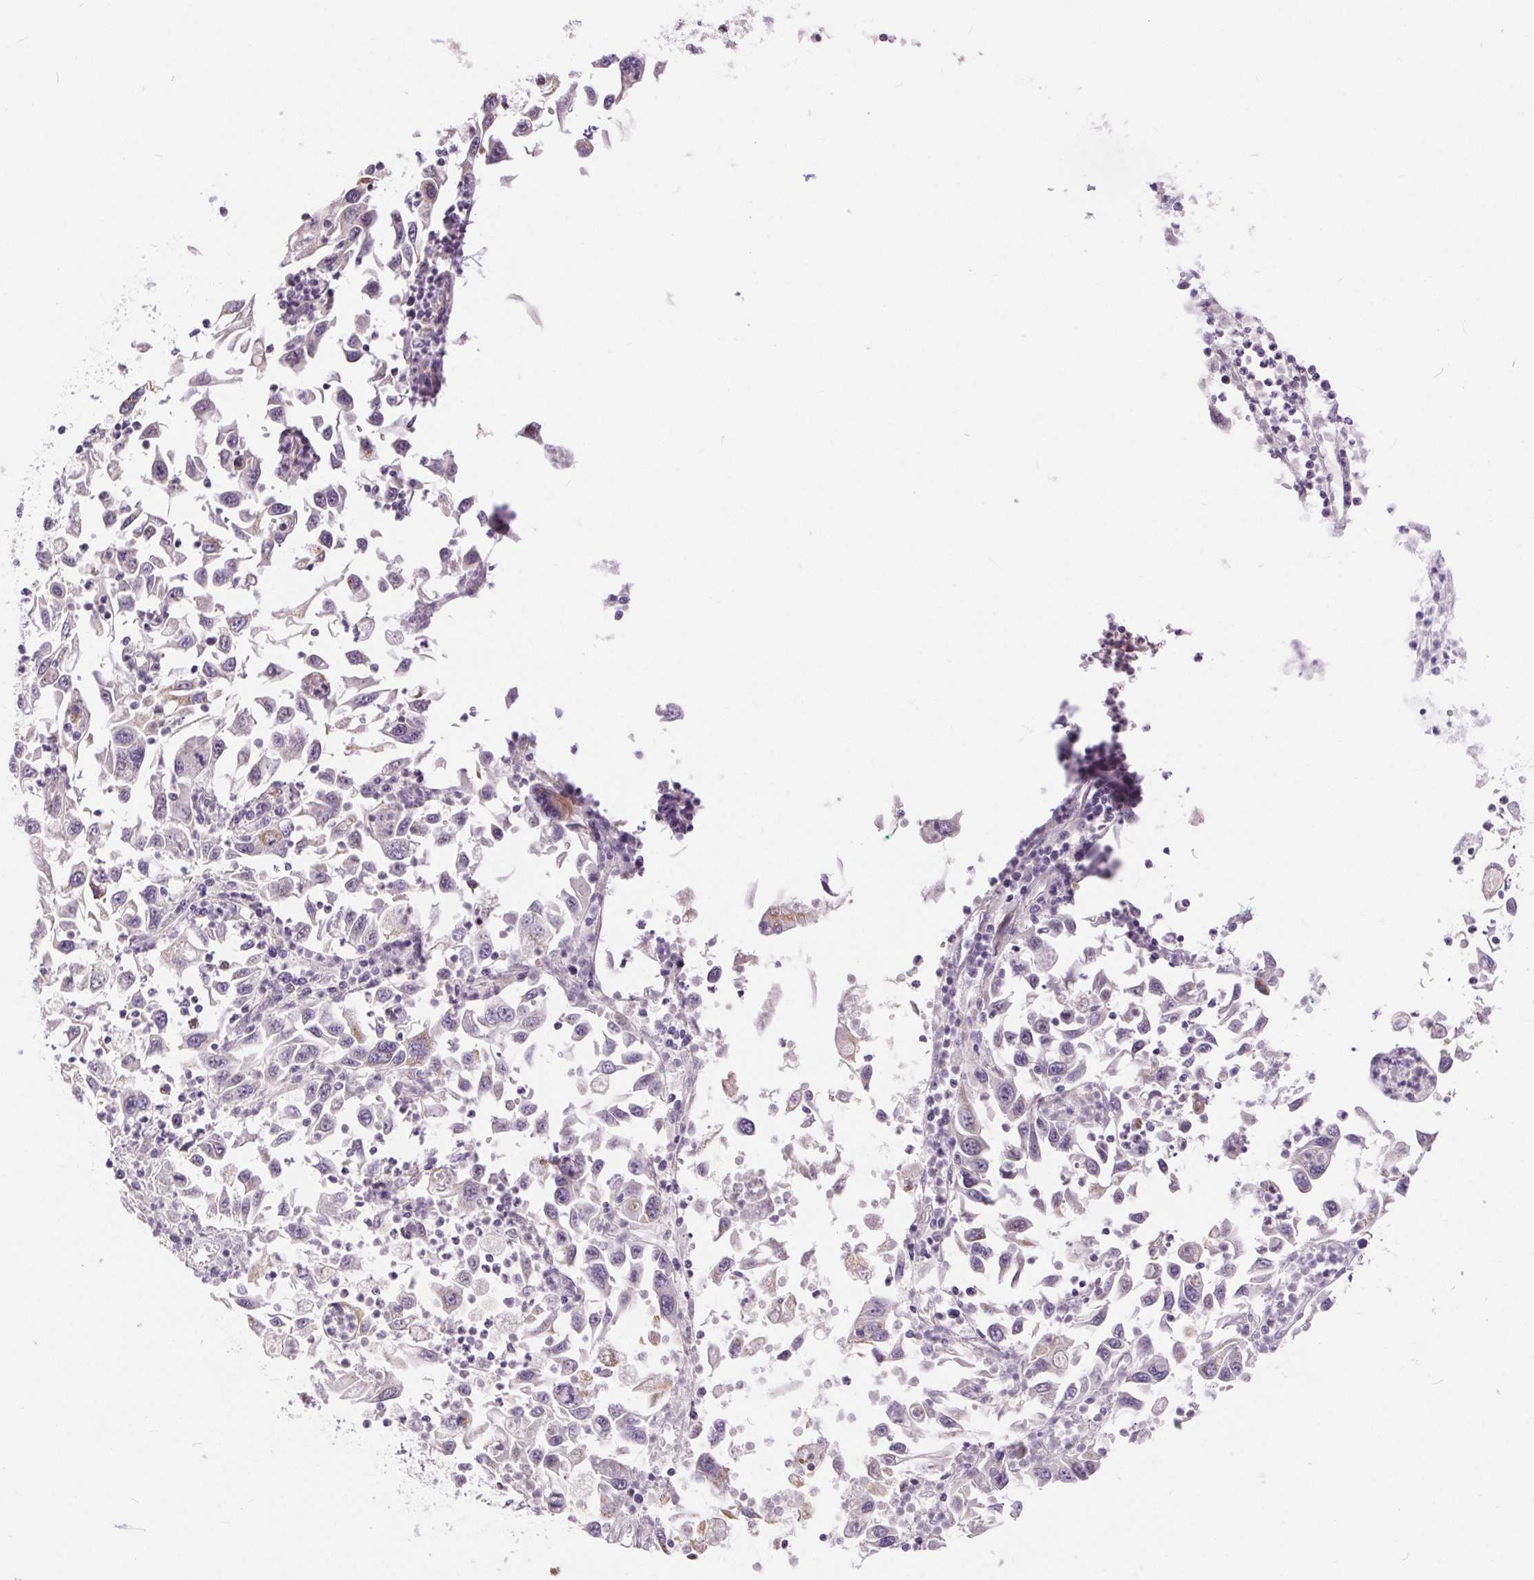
{"staining": {"intensity": "negative", "quantity": "none", "location": "none"}, "tissue": "endometrial cancer", "cell_type": "Tumor cells", "image_type": "cancer", "snomed": [{"axis": "morphology", "description": "Adenocarcinoma, NOS"}, {"axis": "topography", "description": "Uterus"}], "caption": "Tumor cells show no significant staining in endometrial adenocarcinoma. (Stains: DAB (3,3'-diaminobenzidine) immunohistochemistry with hematoxylin counter stain, Microscopy: brightfield microscopy at high magnification).", "gene": "POU2F2", "patient": {"sex": "female", "age": 62}}